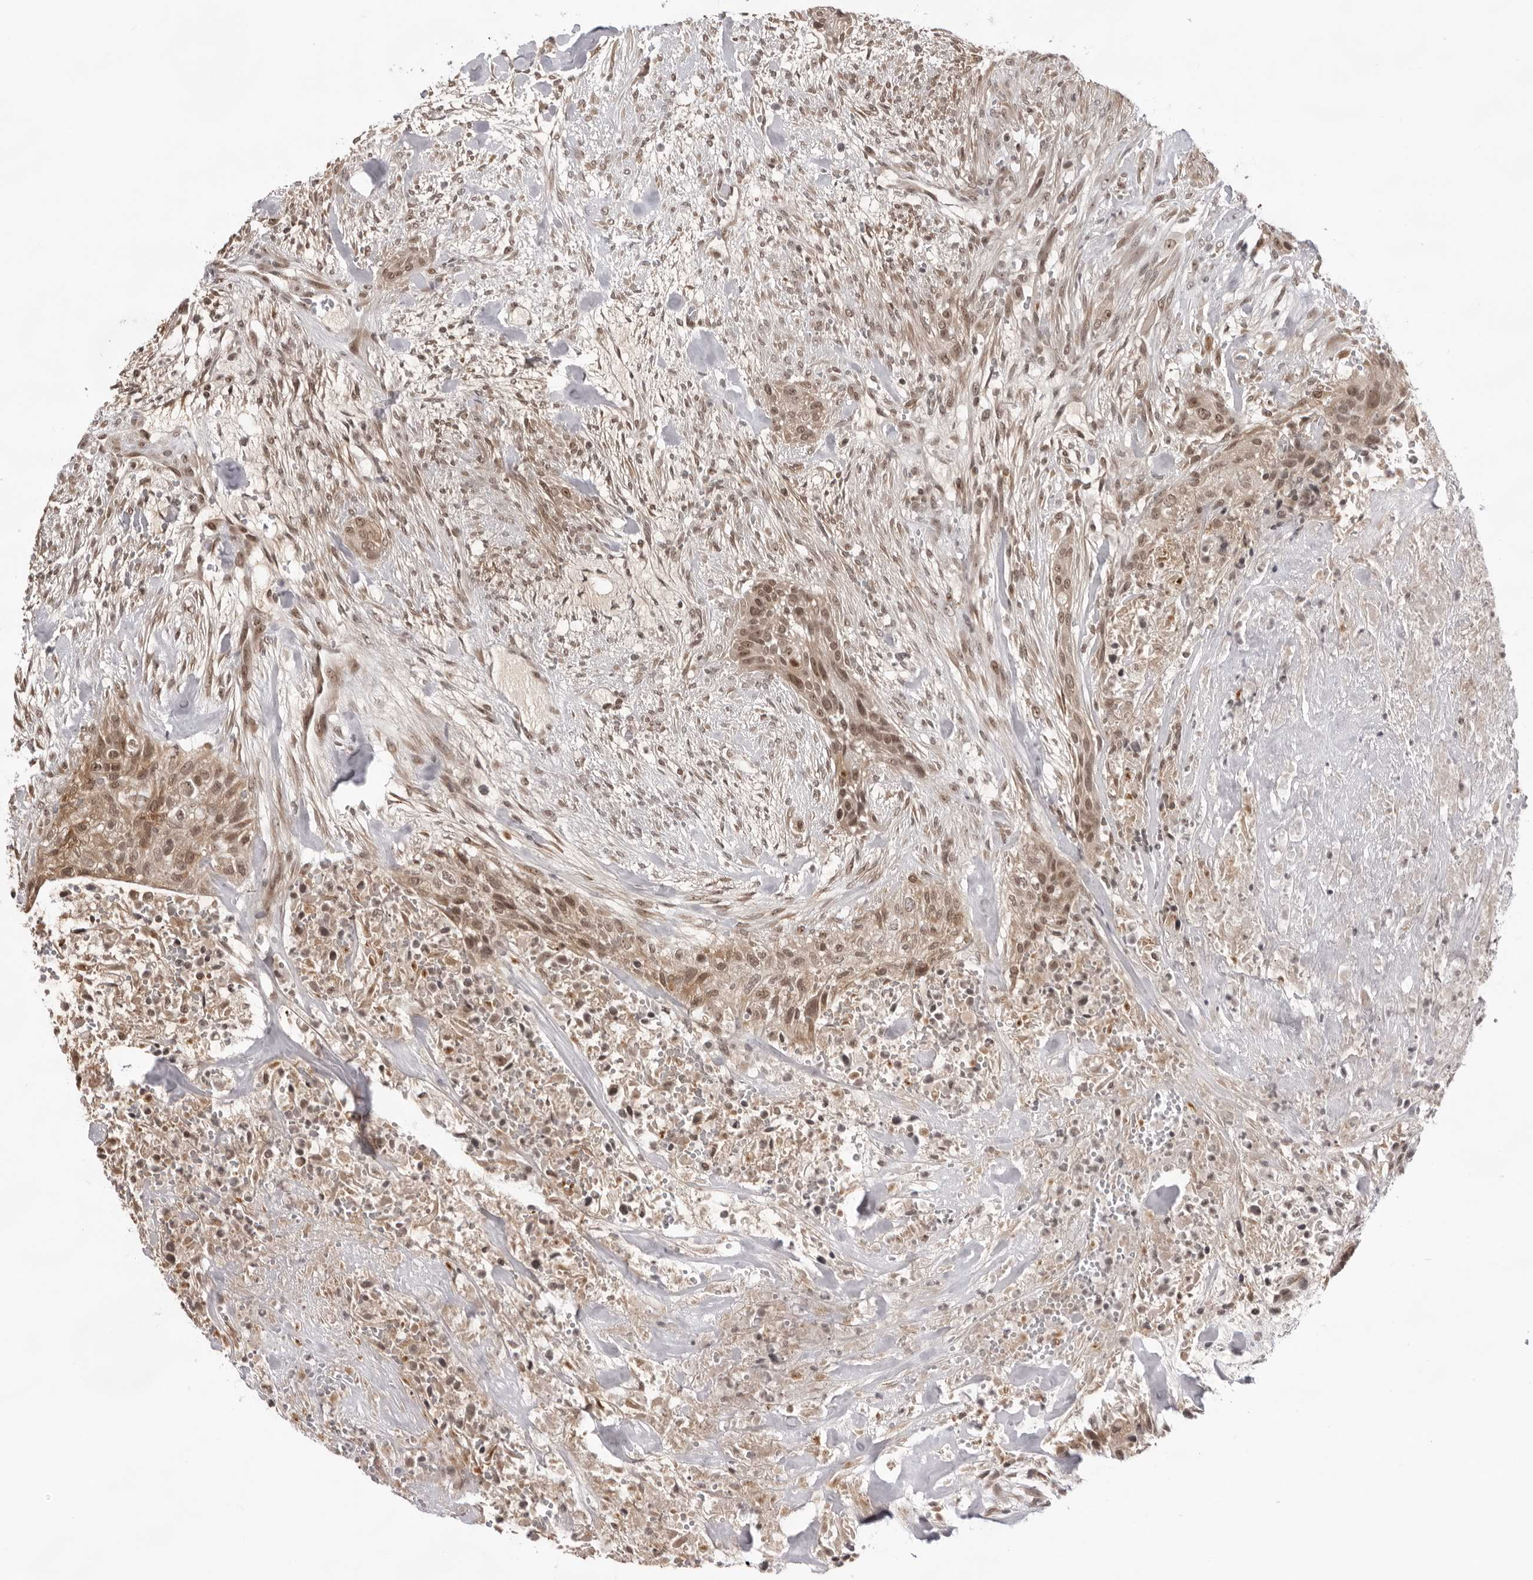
{"staining": {"intensity": "moderate", "quantity": ">75%", "location": "cytoplasmic/membranous,nuclear"}, "tissue": "urothelial cancer", "cell_type": "Tumor cells", "image_type": "cancer", "snomed": [{"axis": "morphology", "description": "Urothelial carcinoma, High grade"}, {"axis": "topography", "description": "Urinary bladder"}], "caption": "Urothelial cancer stained for a protein (brown) exhibits moderate cytoplasmic/membranous and nuclear positive positivity in about >75% of tumor cells.", "gene": "EXOSC10", "patient": {"sex": "male", "age": 35}}